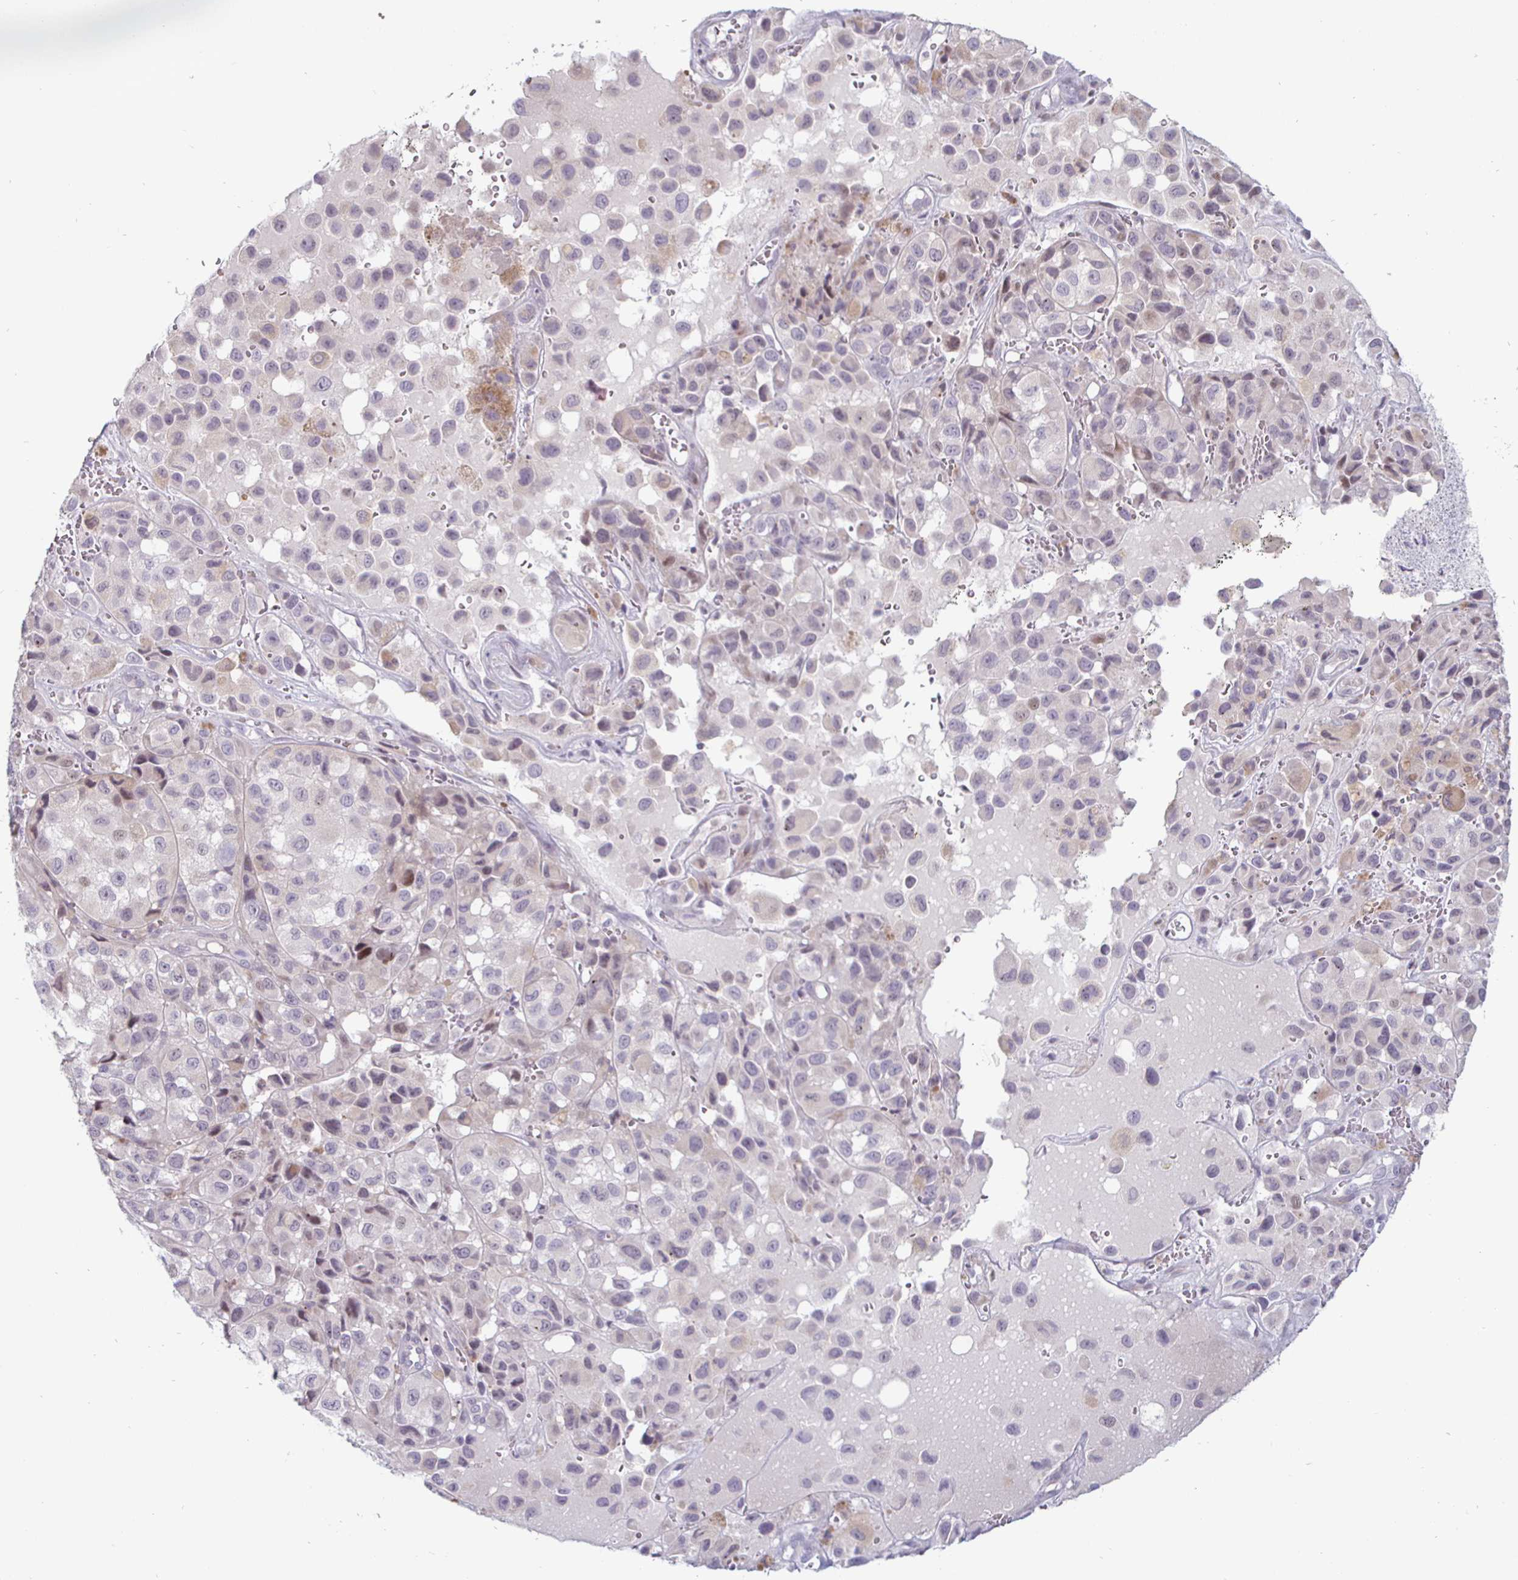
{"staining": {"intensity": "negative", "quantity": "none", "location": "none"}, "tissue": "melanoma", "cell_type": "Tumor cells", "image_type": "cancer", "snomed": [{"axis": "morphology", "description": "Malignant melanoma, NOS"}, {"axis": "topography", "description": "Skin"}], "caption": "This is an immunohistochemistry image of human malignant melanoma. There is no staining in tumor cells.", "gene": "DMRTB1", "patient": {"sex": "male", "age": 93}}